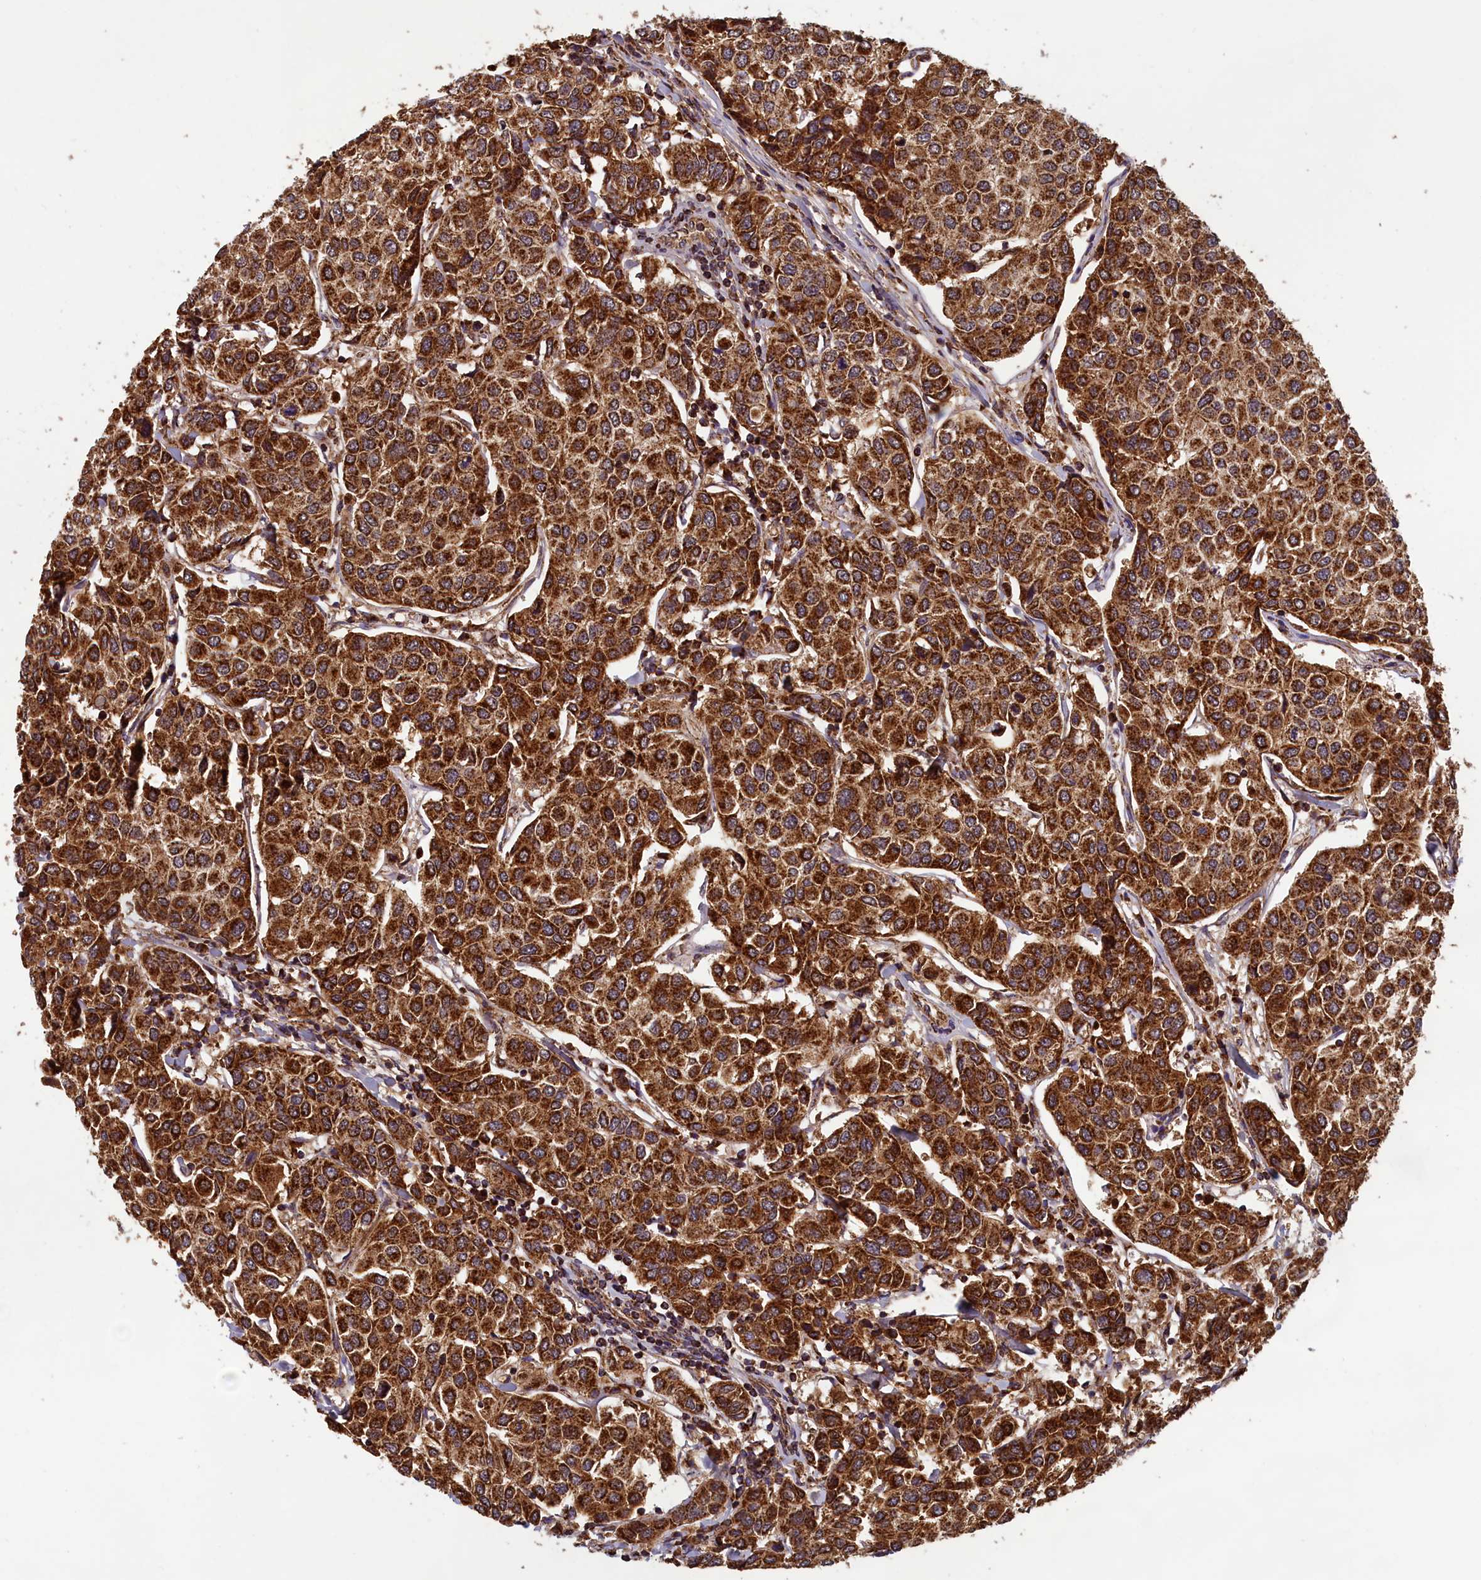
{"staining": {"intensity": "strong", "quantity": ">75%", "location": "cytoplasmic/membranous"}, "tissue": "breast cancer", "cell_type": "Tumor cells", "image_type": "cancer", "snomed": [{"axis": "morphology", "description": "Duct carcinoma"}, {"axis": "topography", "description": "Breast"}], "caption": "Brown immunohistochemical staining in breast cancer displays strong cytoplasmic/membranous staining in about >75% of tumor cells. (brown staining indicates protein expression, while blue staining denotes nuclei).", "gene": "CCDC15", "patient": {"sex": "female", "age": 55}}